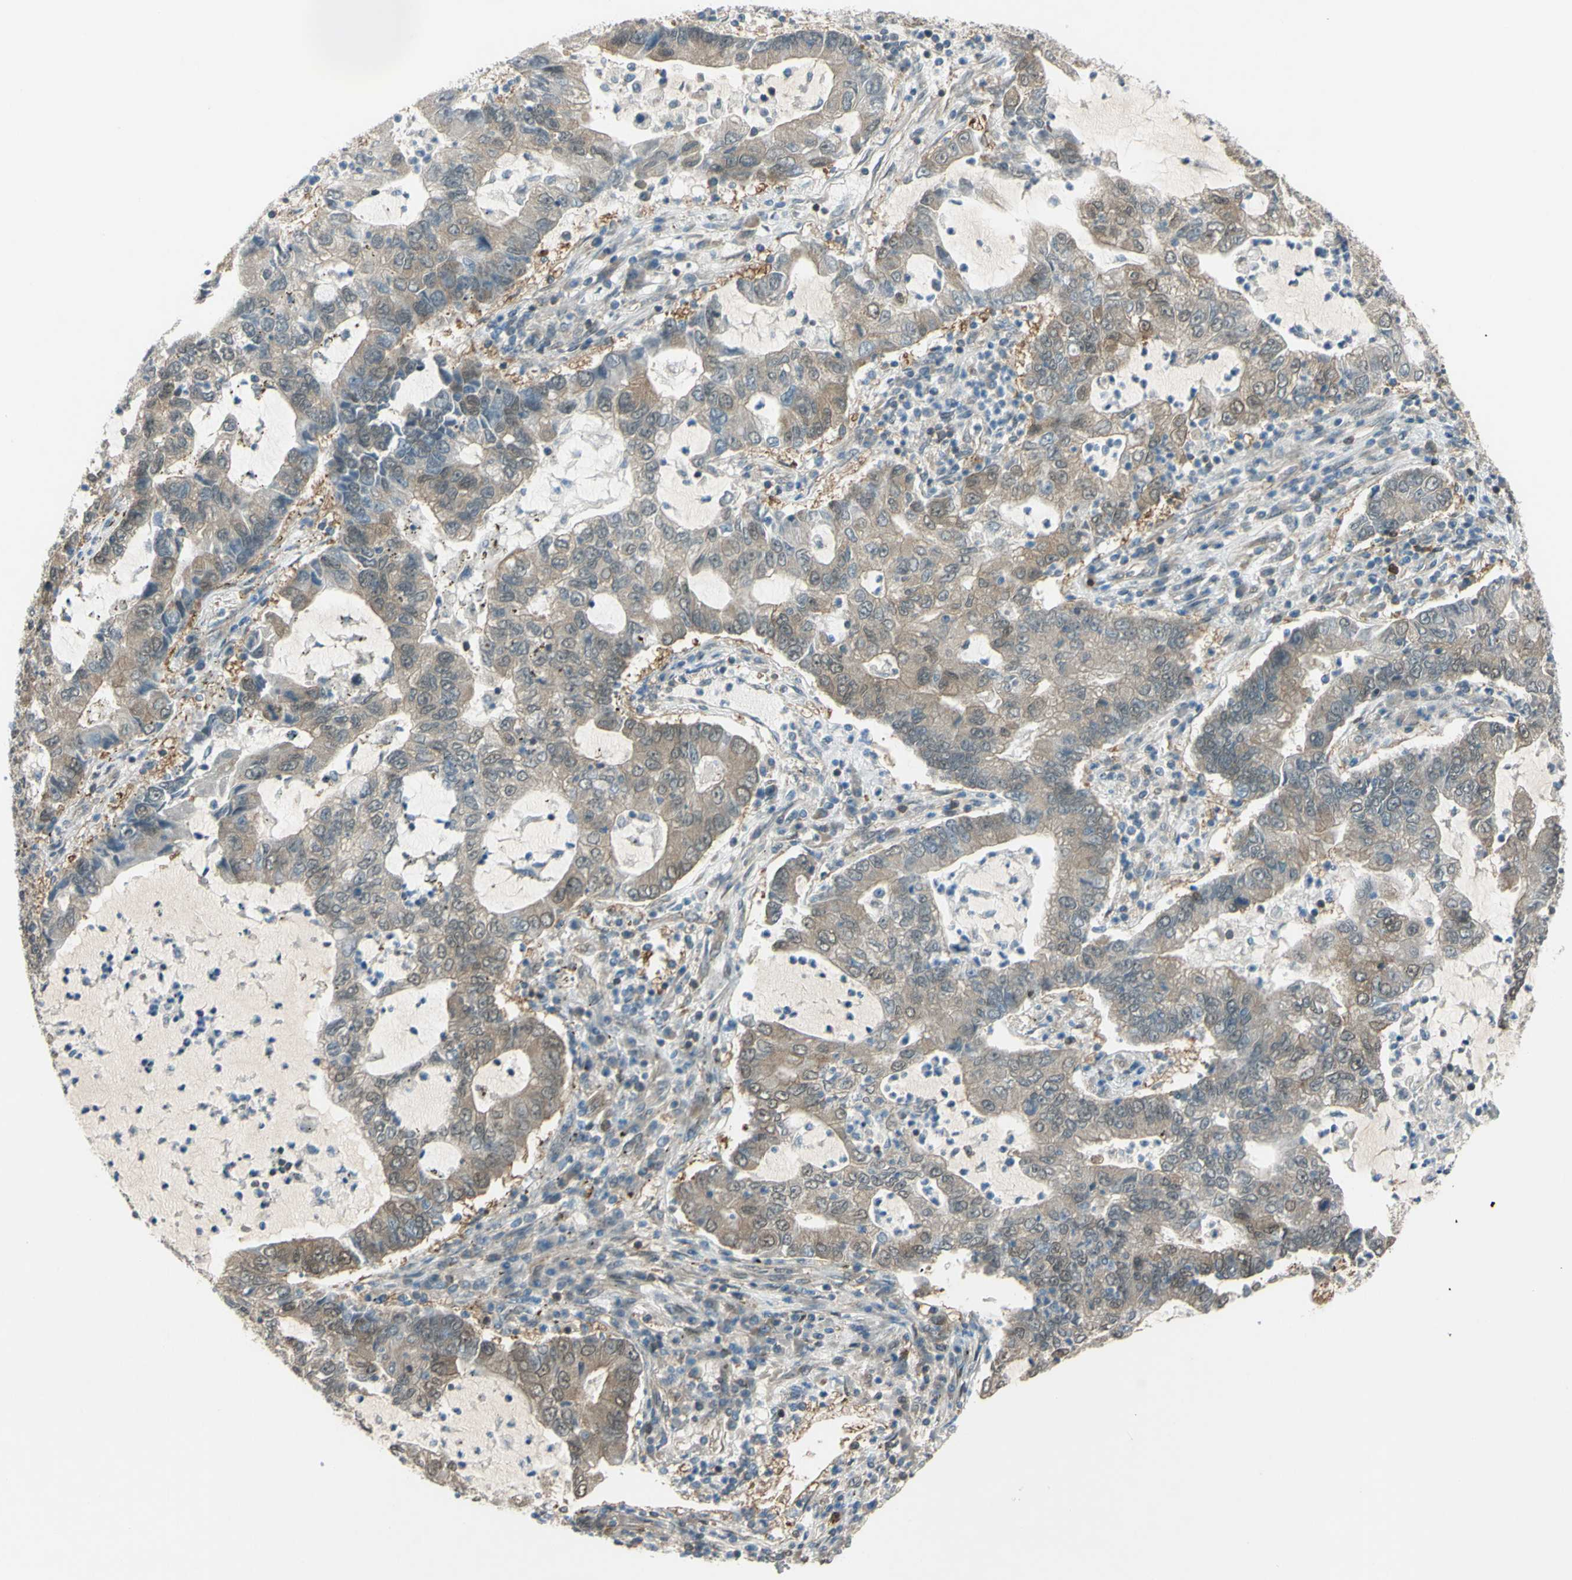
{"staining": {"intensity": "weak", "quantity": ">75%", "location": "cytoplasmic/membranous"}, "tissue": "lung cancer", "cell_type": "Tumor cells", "image_type": "cancer", "snomed": [{"axis": "morphology", "description": "Adenocarcinoma, NOS"}, {"axis": "topography", "description": "Lung"}], "caption": "Protein expression analysis of human lung cancer (adenocarcinoma) reveals weak cytoplasmic/membranous expression in about >75% of tumor cells.", "gene": "YWHAQ", "patient": {"sex": "female", "age": 51}}